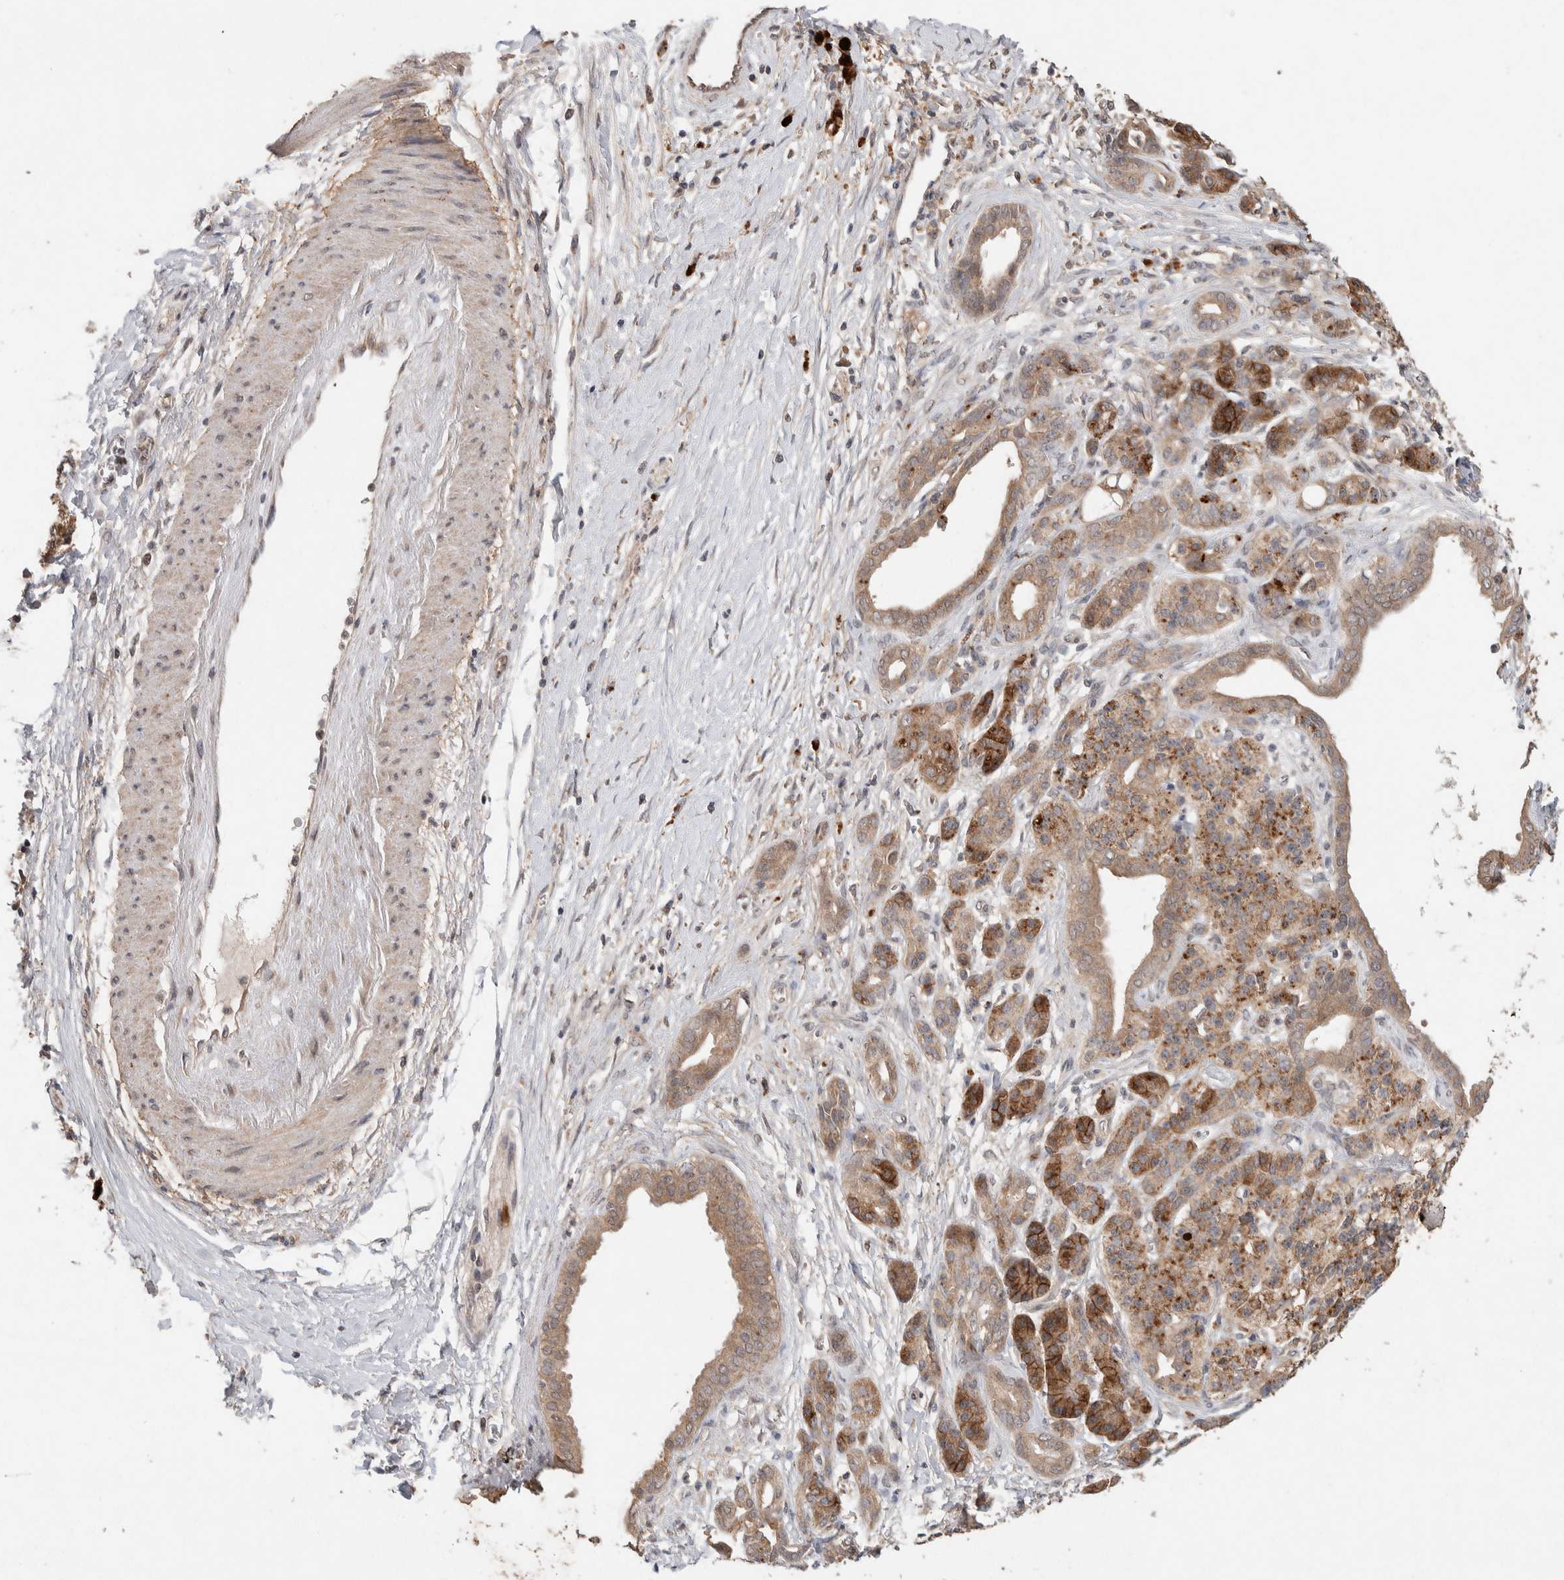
{"staining": {"intensity": "weak", "quantity": ">75%", "location": "cytoplasmic/membranous"}, "tissue": "pancreatic cancer", "cell_type": "Tumor cells", "image_type": "cancer", "snomed": [{"axis": "morphology", "description": "Adenocarcinoma, NOS"}, {"axis": "topography", "description": "Pancreas"}], "caption": "This histopathology image demonstrates immunohistochemistry (IHC) staining of pancreatic cancer, with low weak cytoplasmic/membranous staining in about >75% of tumor cells.", "gene": "KCNJ5", "patient": {"sex": "male", "age": 59}}